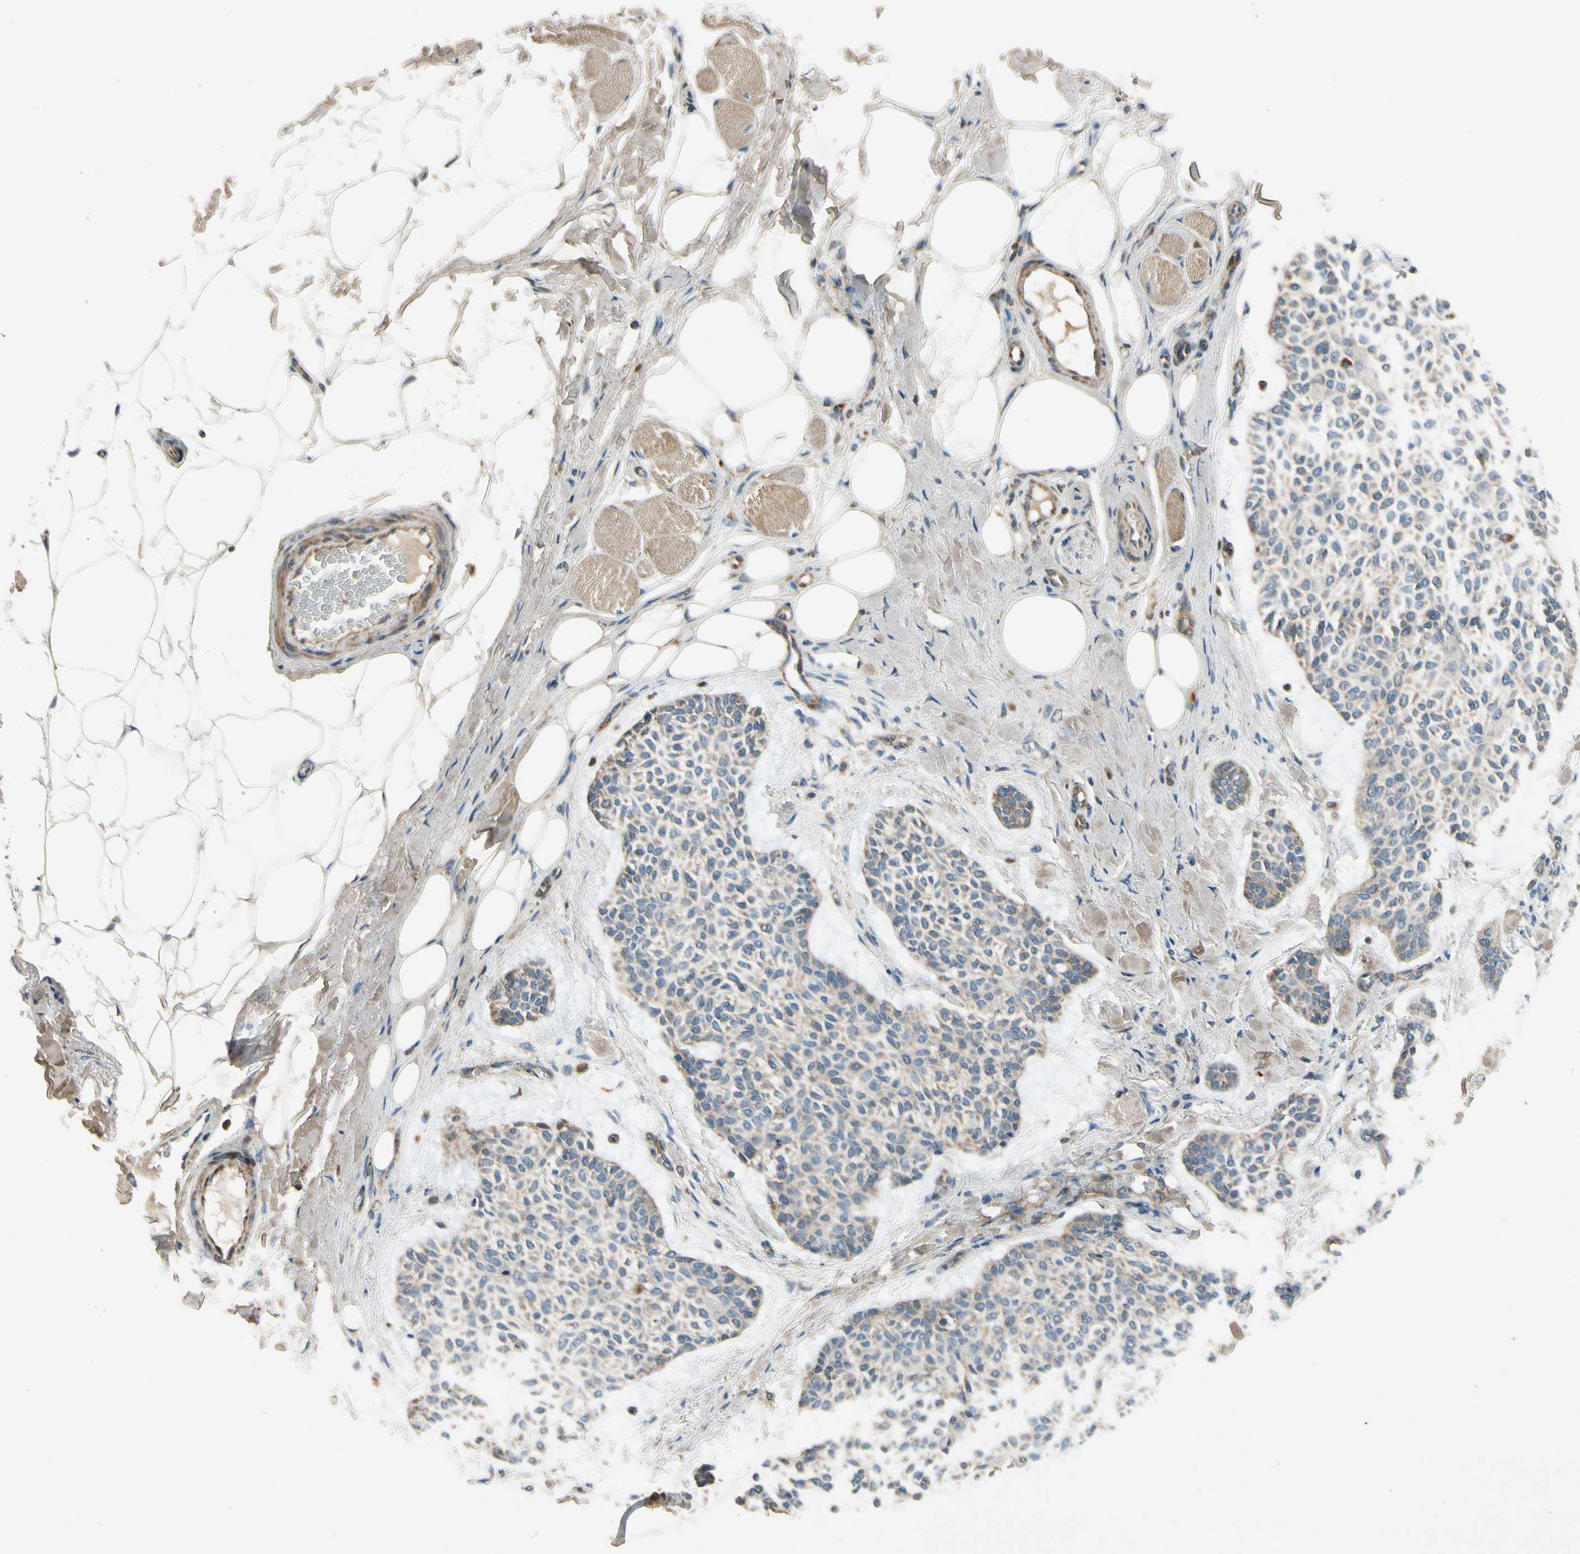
{"staining": {"intensity": "weak", "quantity": ">75%", "location": "cytoplasmic/membranous"}, "tissue": "skin cancer", "cell_type": "Tumor cells", "image_type": "cancer", "snomed": [{"axis": "morphology", "description": "Normal tissue, NOS"}, {"axis": "morphology", "description": "Basal cell carcinoma"}, {"axis": "topography", "description": "Skin"}], "caption": "A brown stain shows weak cytoplasmic/membranous expression of a protein in human skin cancer (basal cell carcinoma) tumor cells.", "gene": "MST1R", "patient": {"sex": "female", "age": 70}}